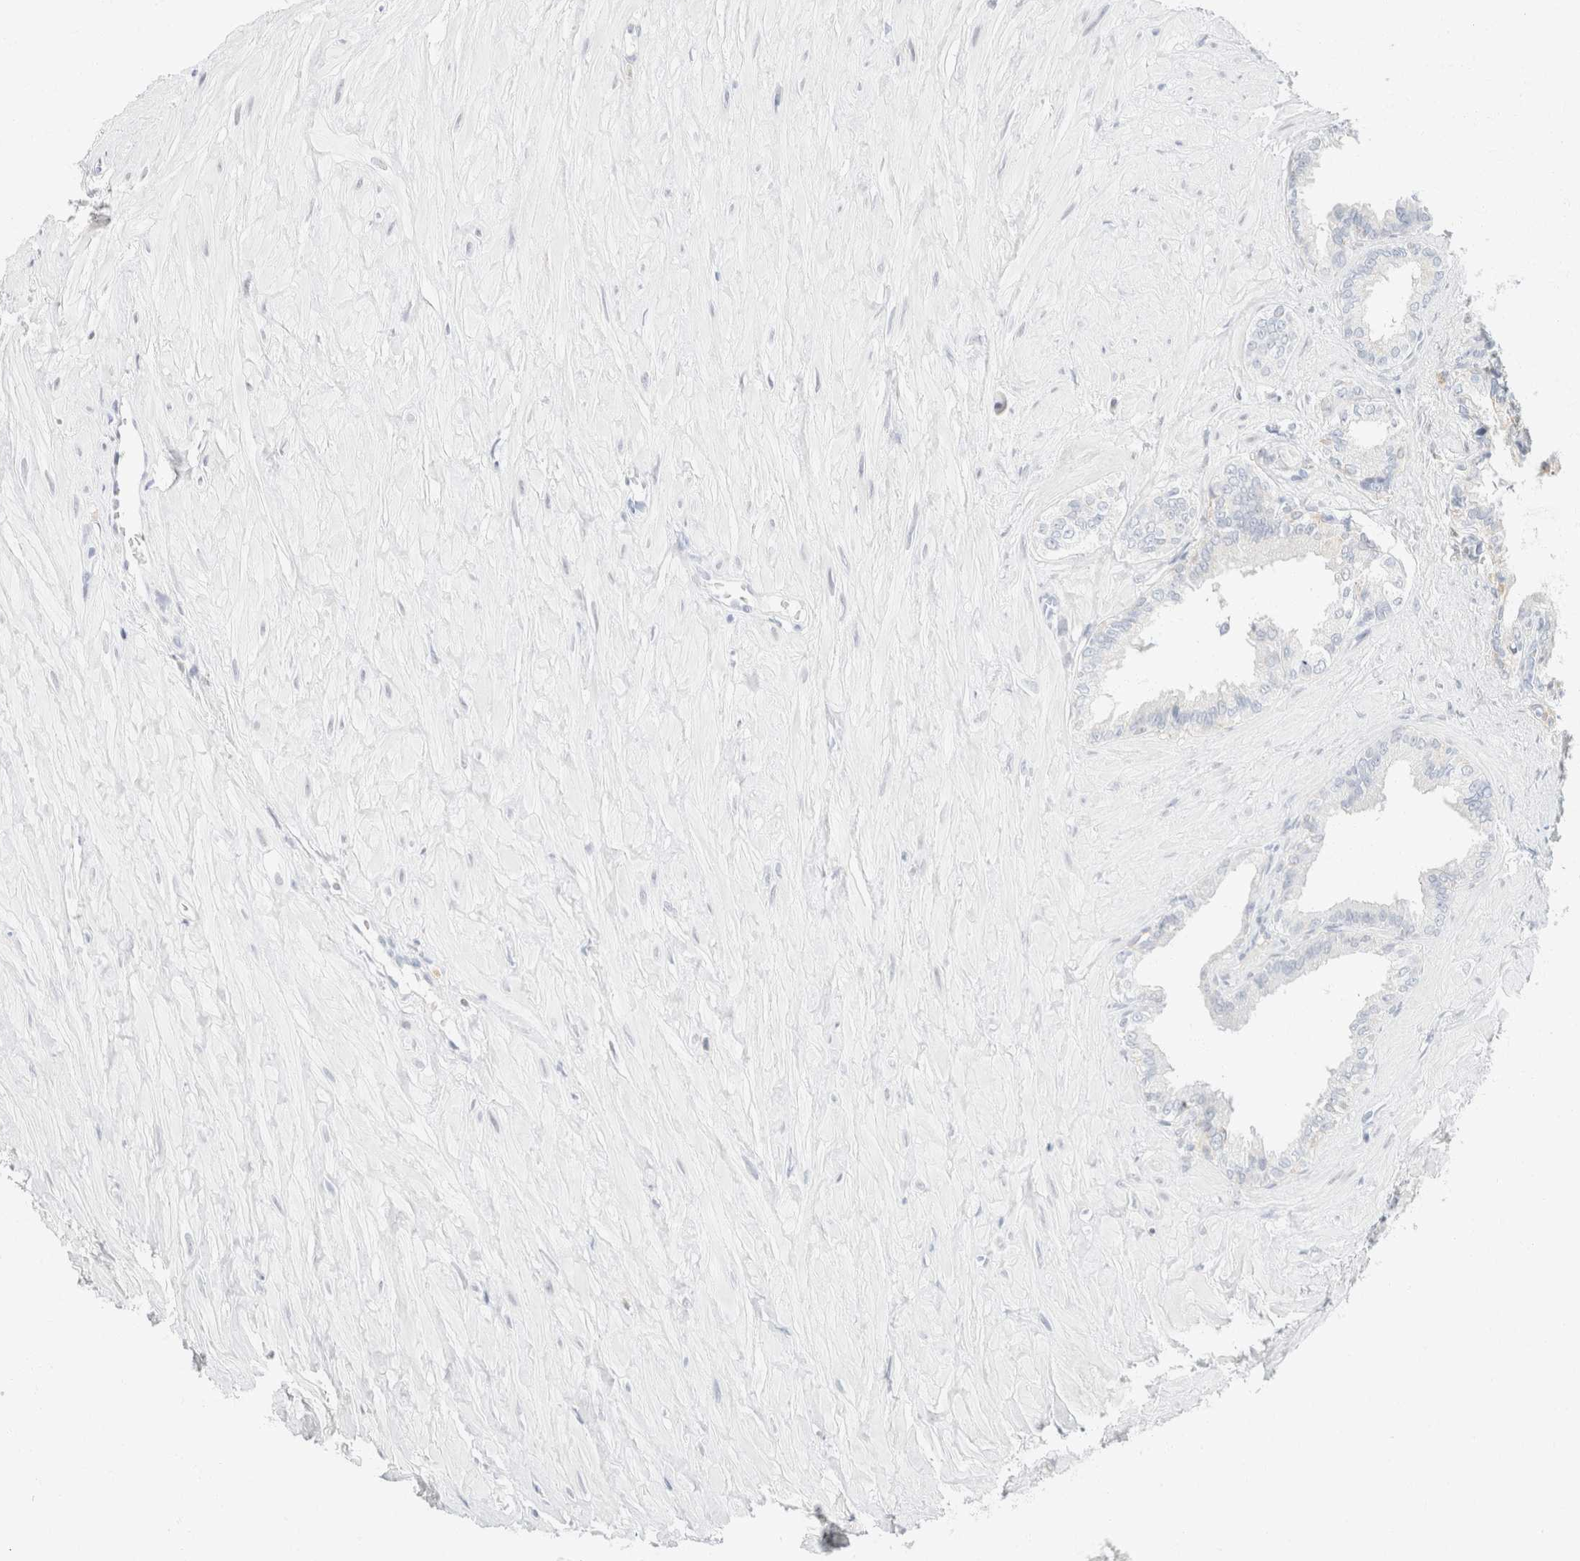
{"staining": {"intensity": "negative", "quantity": "none", "location": "none"}, "tissue": "seminal vesicle", "cell_type": "Glandular cells", "image_type": "normal", "snomed": [{"axis": "morphology", "description": "Normal tissue, NOS"}, {"axis": "topography", "description": "Seminal veicle"}], "caption": "The photomicrograph exhibits no significant positivity in glandular cells of seminal vesicle.", "gene": "KRT20", "patient": {"sex": "male", "age": 64}}